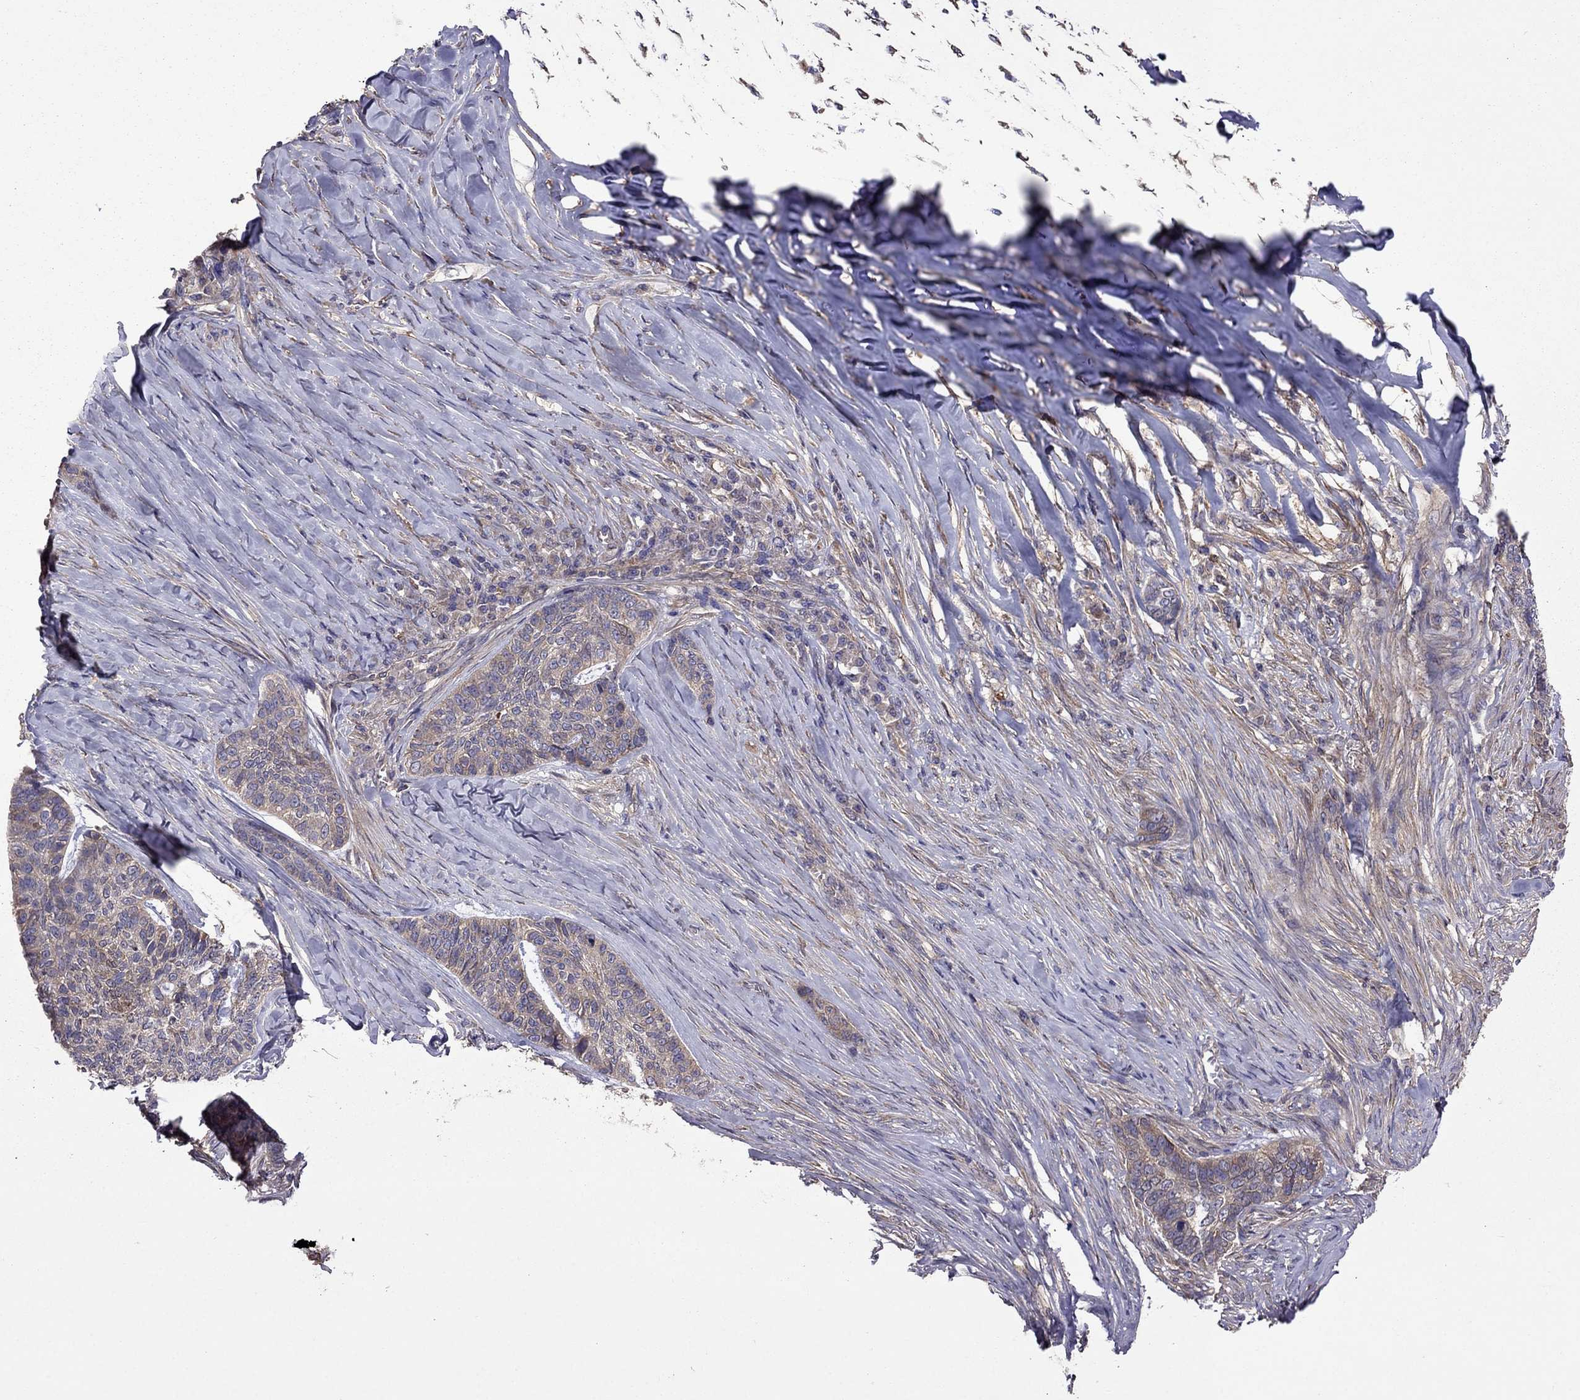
{"staining": {"intensity": "weak", "quantity": "<25%", "location": "cytoplasmic/membranous"}, "tissue": "skin cancer", "cell_type": "Tumor cells", "image_type": "cancer", "snomed": [{"axis": "morphology", "description": "Basal cell carcinoma"}, {"axis": "topography", "description": "Skin"}], "caption": "High magnification brightfield microscopy of skin basal cell carcinoma stained with DAB (brown) and counterstained with hematoxylin (blue): tumor cells show no significant positivity. (Immunohistochemistry, brightfield microscopy, high magnification).", "gene": "ITGB1", "patient": {"sex": "female", "age": 69}}